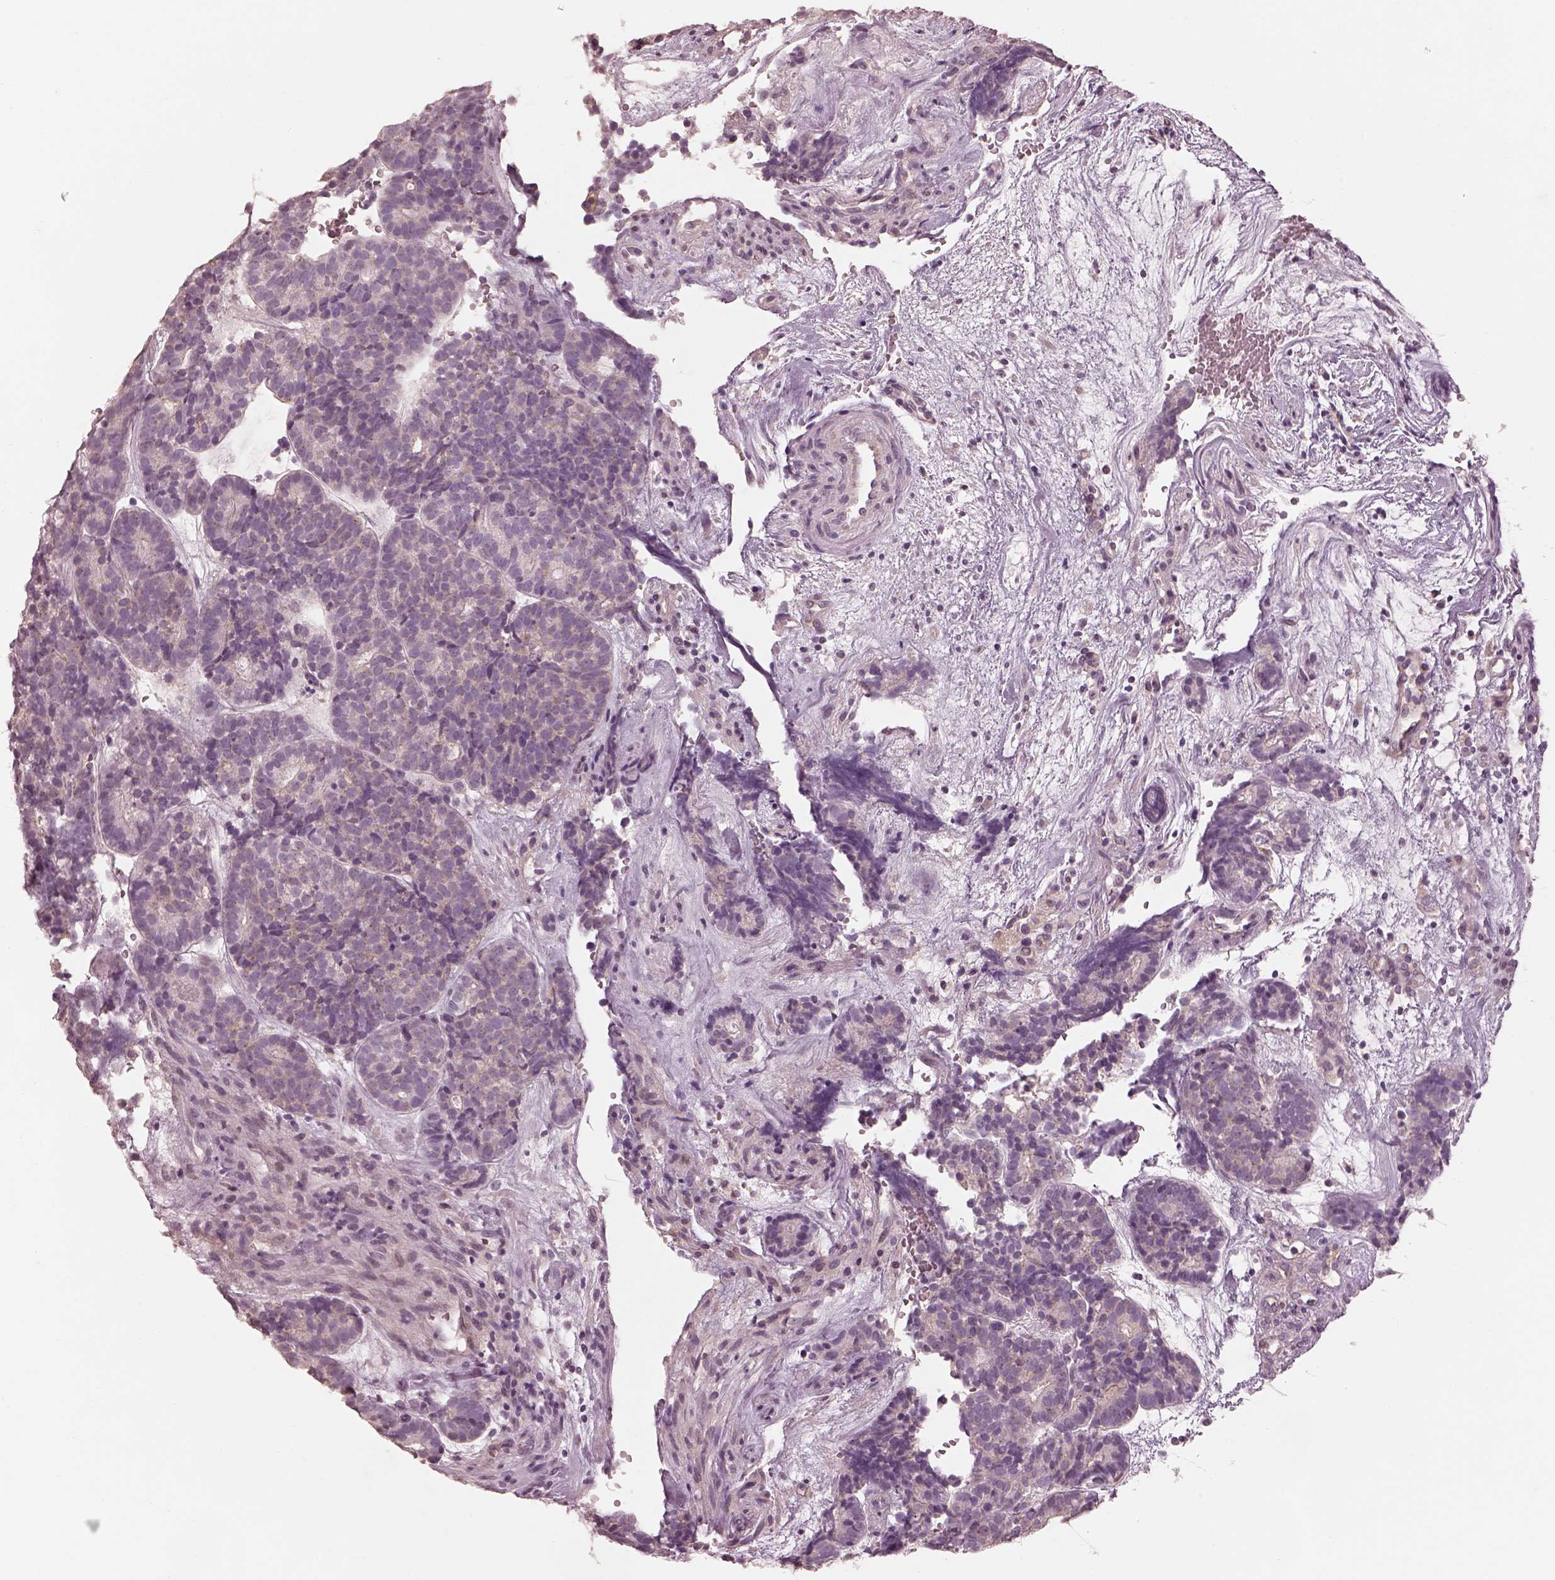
{"staining": {"intensity": "negative", "quantity": "none", "location": "none"}, "tissue": "head and neck cancer", "cell_type": "Tumor cells", "image_type": "cancer", "snomed": [{"axis": "morphology", "description": "Adenocarcinoma, NOS"}, {"axis": "topography", "description": "Head-Neck"}], "caption": "Head and neck cancer (adenocarcinoma) stained for a protein using immunohistochemistry displays no staining tumor cells.", "gene": "PRKACG", "patient": {"sex": "female", "age": 81}}